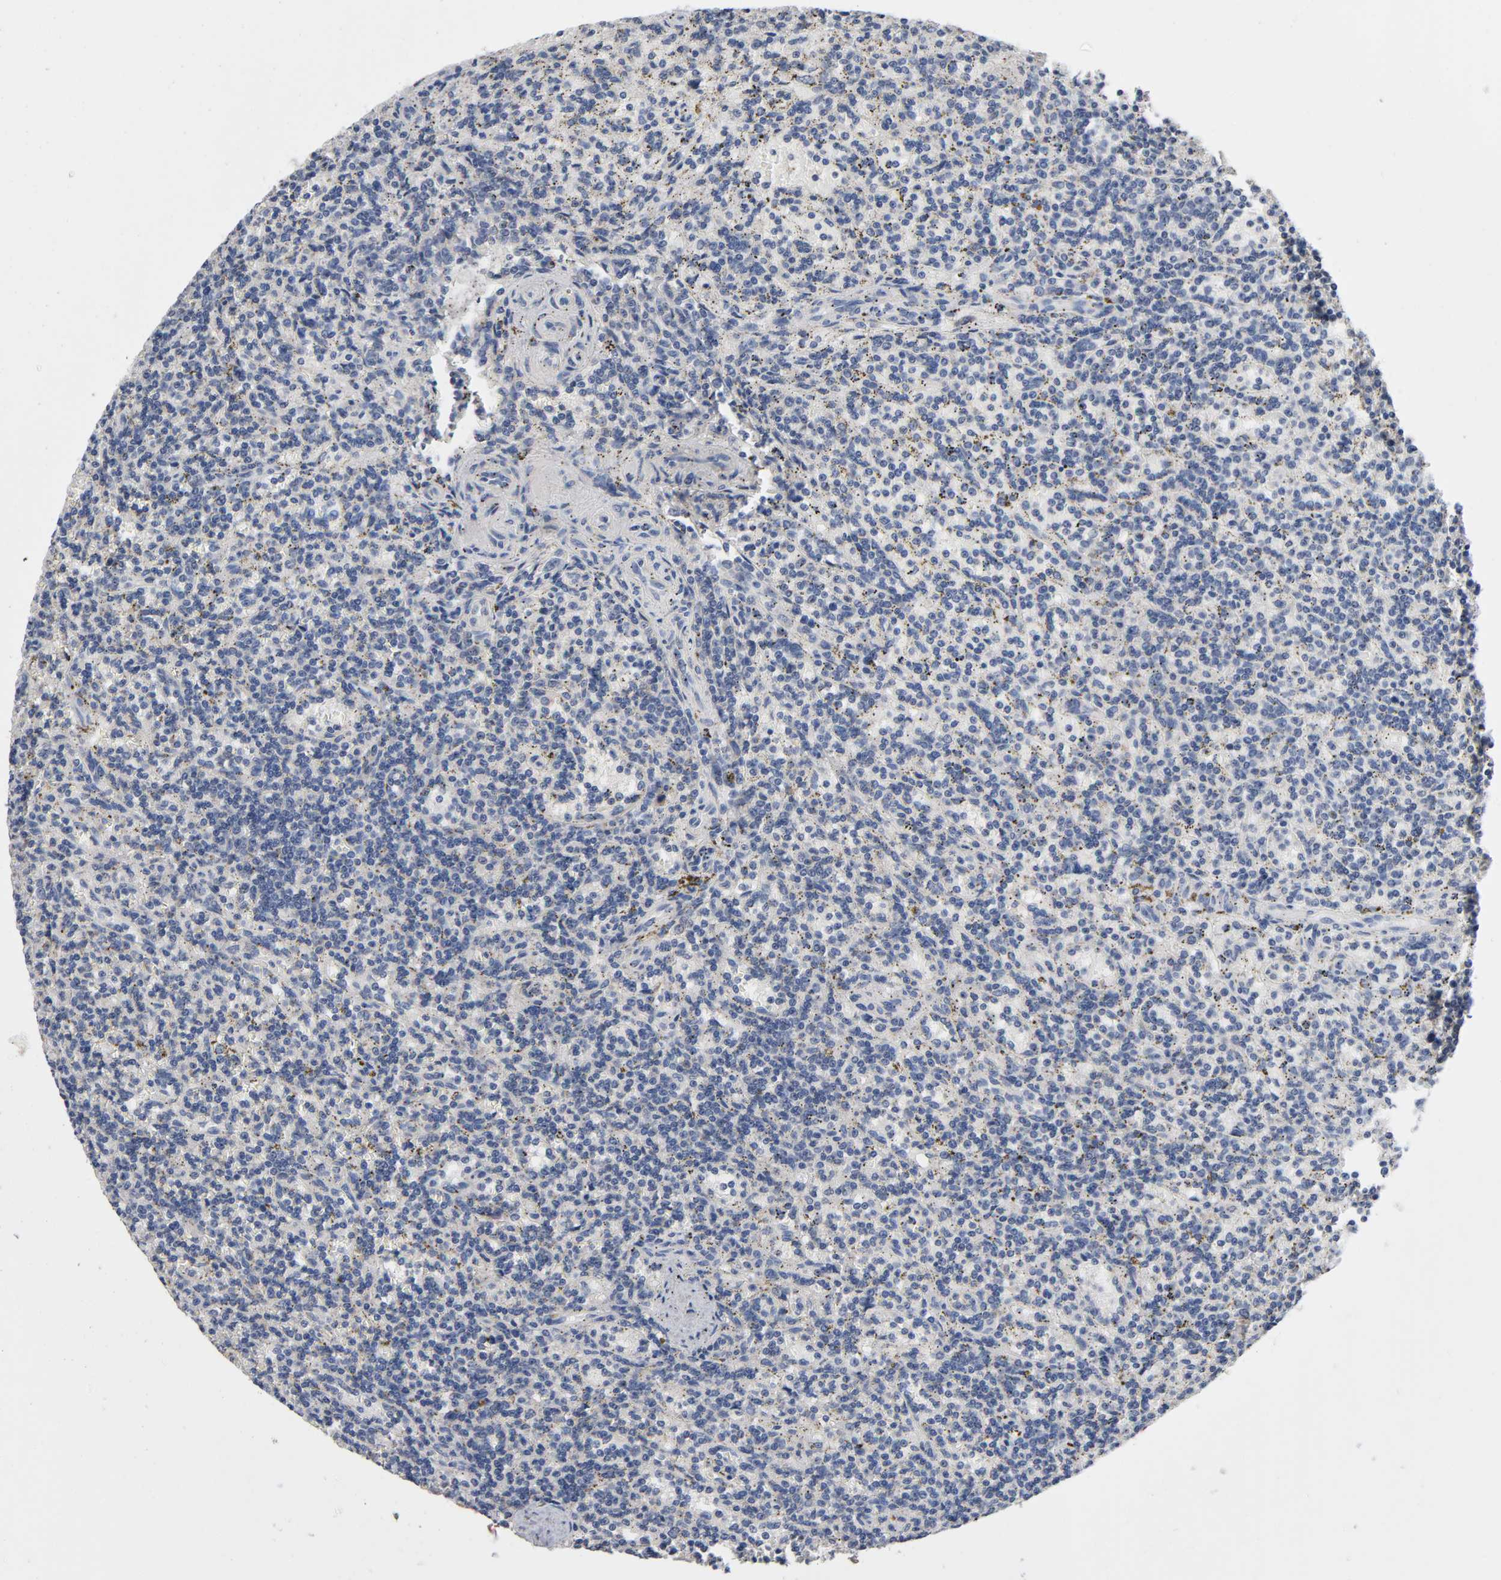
{"staining": {"intensity": "negative", "quantity": "none", "location": "none"}, "tissue": "lymphoma", "cell_type": "Tumor cells", "image_type": "cancer", "snomed": [{"axis": "morphology", "description": "Malignant lymphoma, non-Hodgkin's type, Low grade"}, {"axis": "topography", "description": "Spleen"}], "caption": "The micrograph demonstrates no significant expression in tumor cells of malignant lymphoma, non-Hodgkin's type (low-grade). The staining is performed using DAB brown chromogen with nuclei counter-stained in using hematoxylin.", "gene": "CCDC134", "patient": {"sex": "male", "age": 73}}